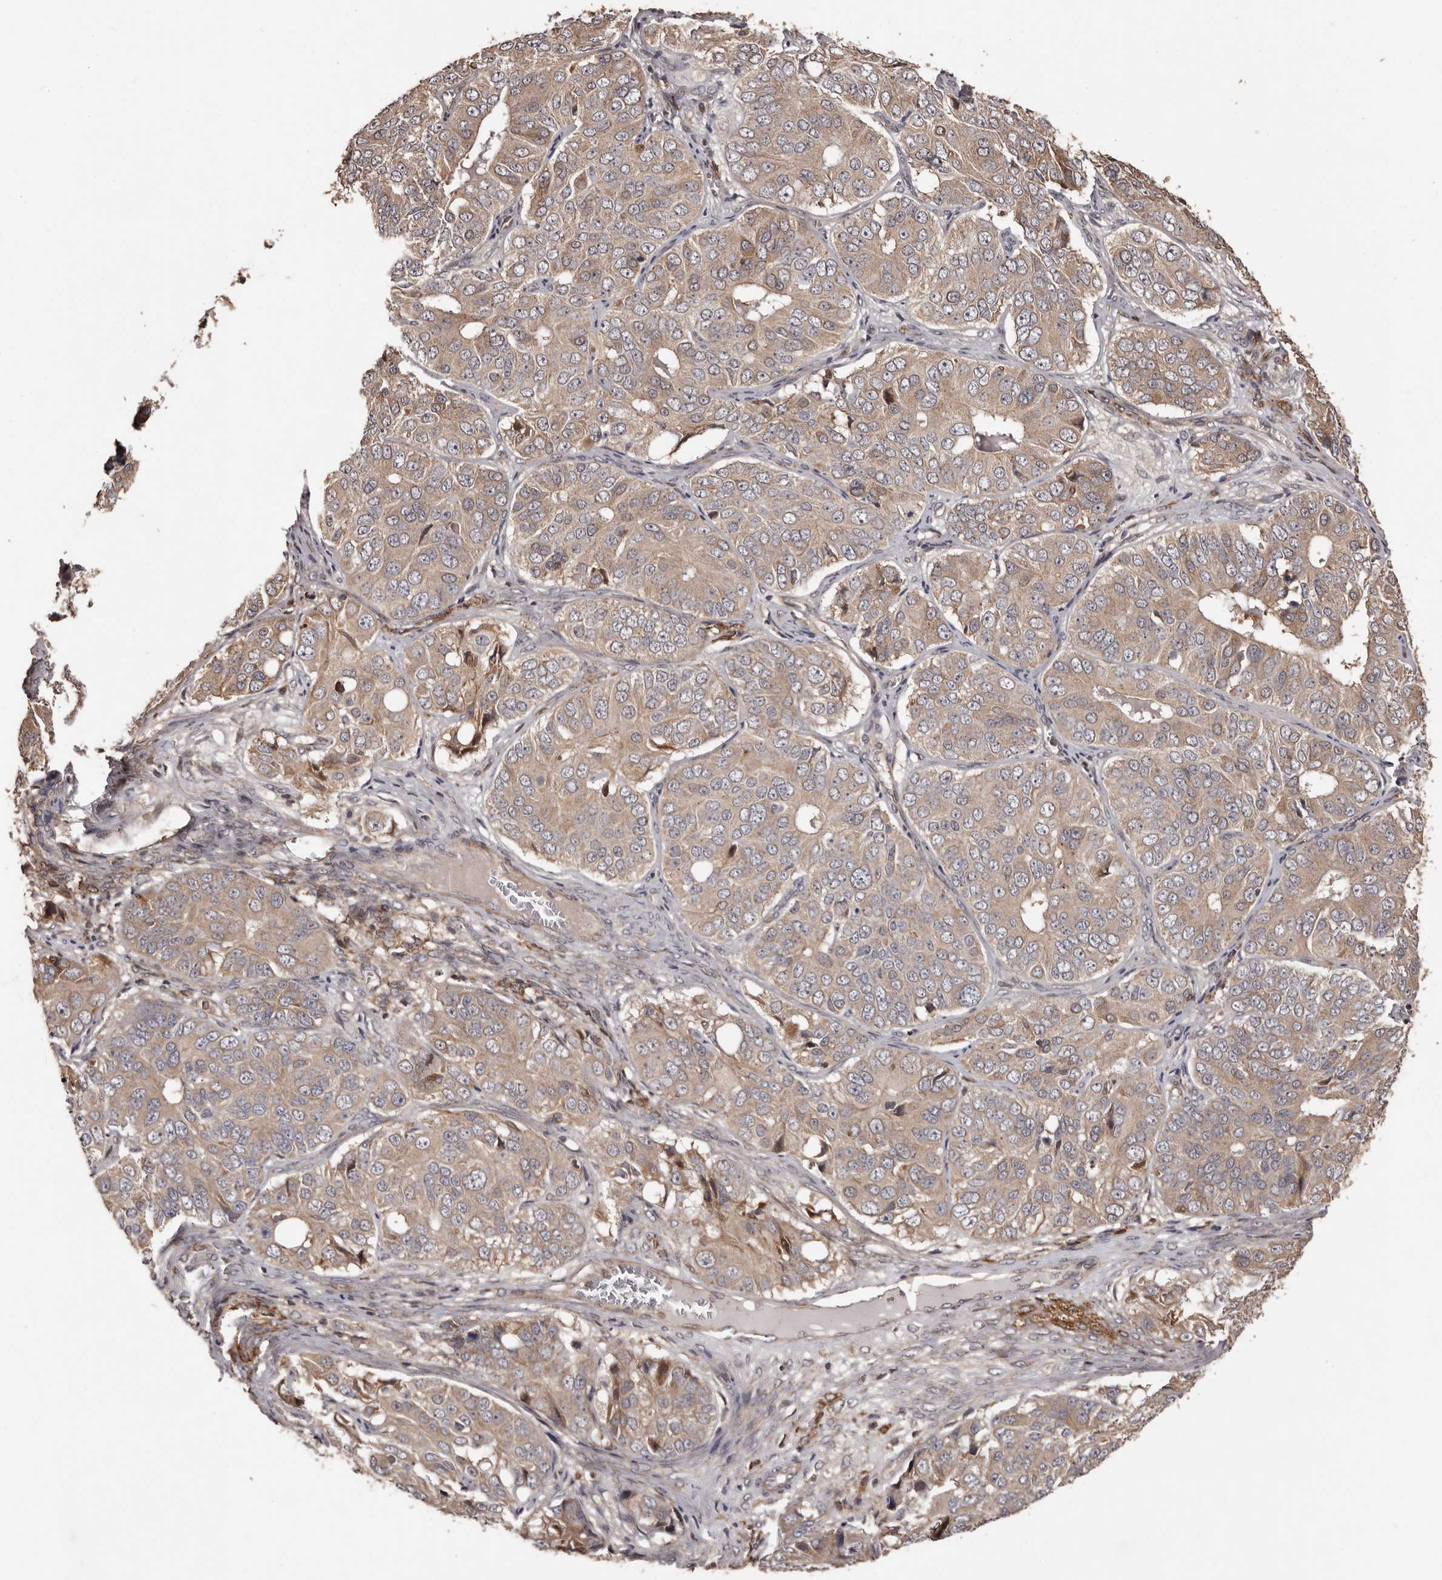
{"staining": {"intensity": "weak", "quantity": ">75%", "location": "cytoplasmic/membranous"}, "tissue": "ovarian cancer", "cell_type": "Tumor cells", "image_type": "cancer", "snomed": [{"axis": "morphology", "description": "Carcinoma, endometroid"}, {"axis": "topography", "description": "Ovary"}], "caption": "Ovarian cancer (endometroid carcinoma) was stained to show a protein in brown. There is low levels of weak cytoplasmic/membranous positivity in about >75% of tumor cells.", "gene": "ZCCHC7", "patient": {"sex": "female", "age": 51}}